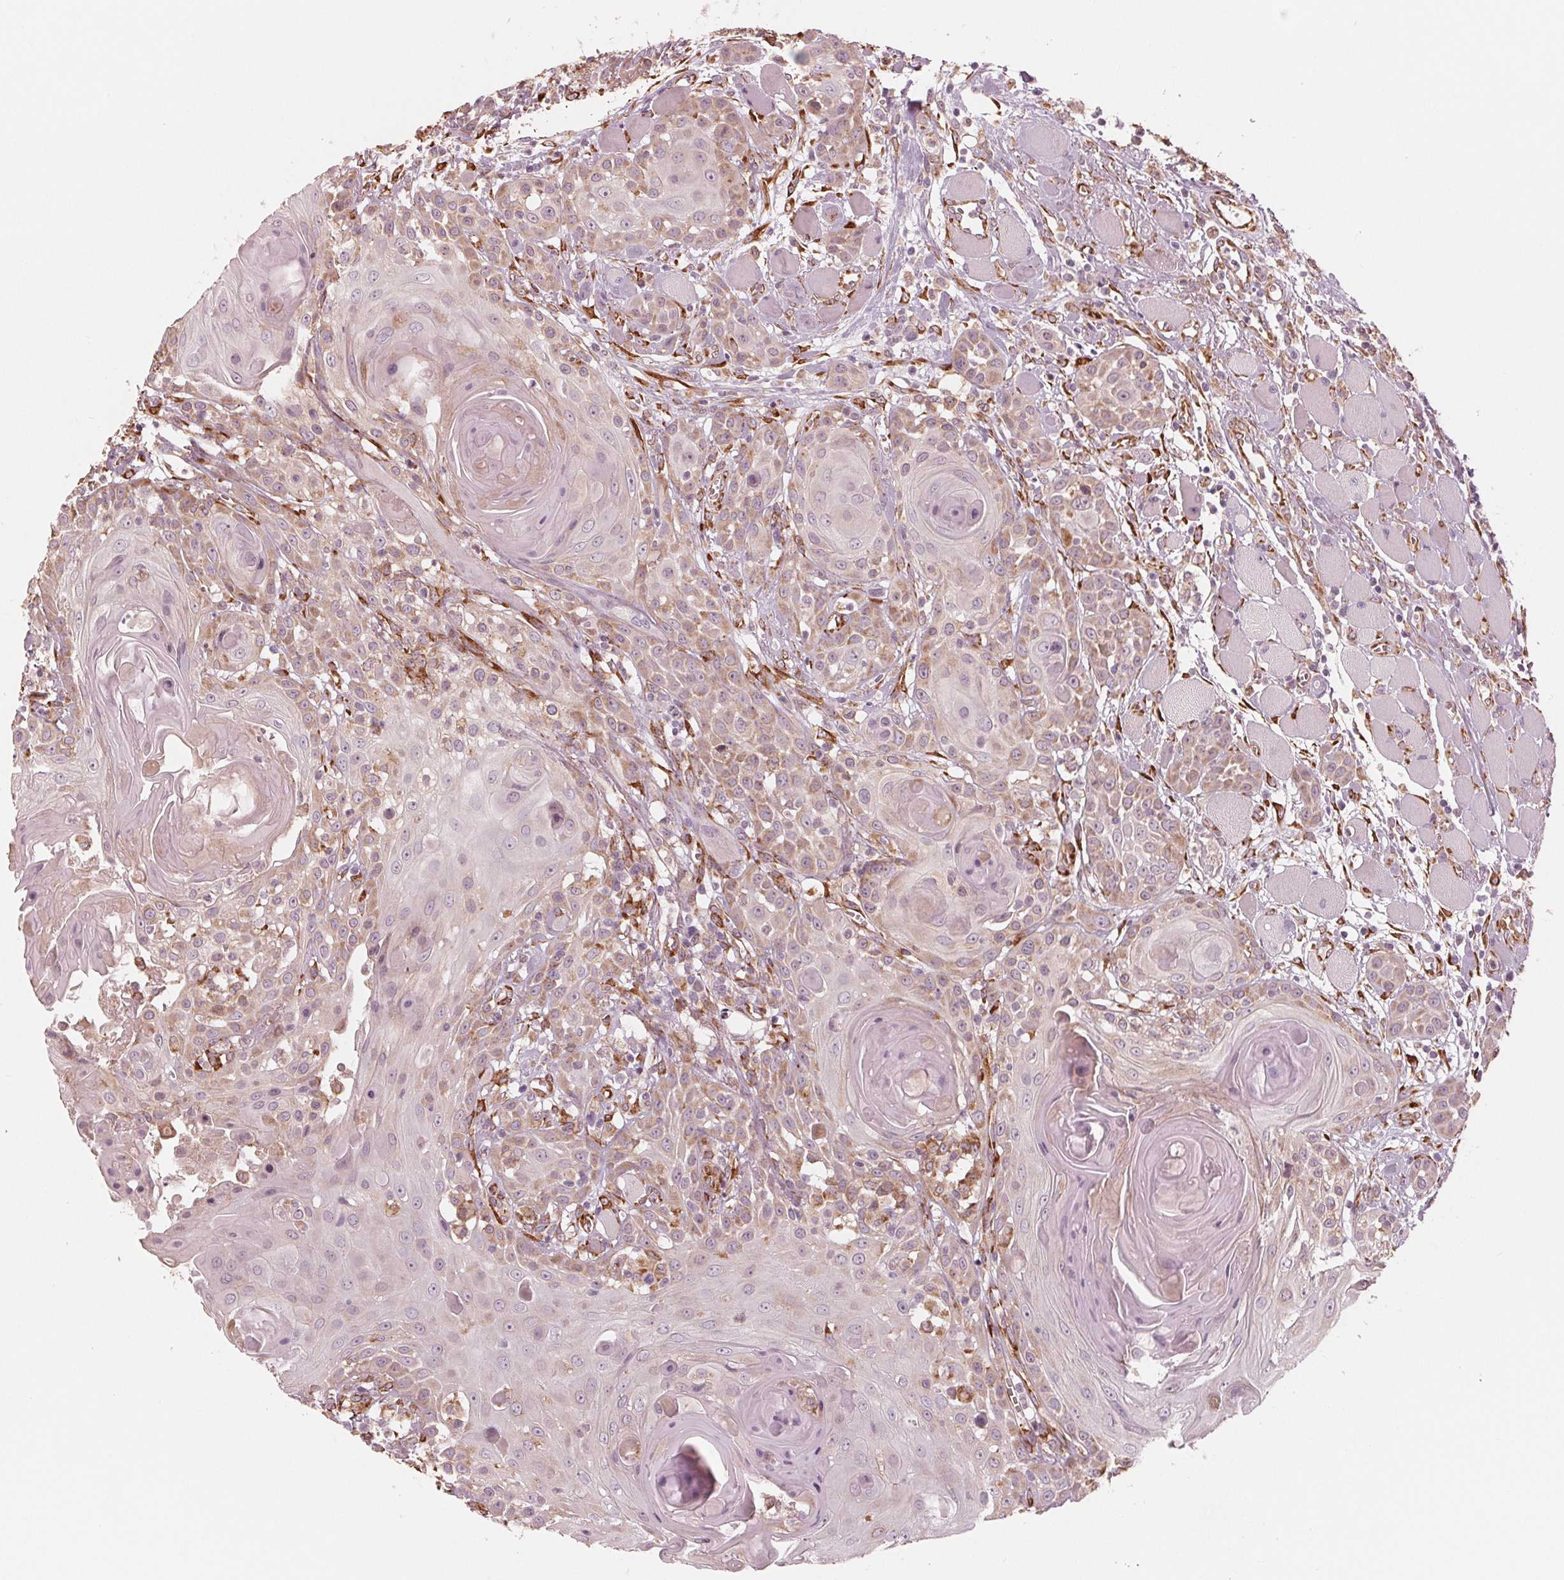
{"staining": {"intensity": "weak", "quantity": "25%-75%", "location": "cytoplasmic/membranous"}, "tissue": "head and neck cancer", "cell_type": "Tumor cells", "image_type": "cancer", "snomed": [{"axis": "morphology", "description": "Squamous cell carcinoma, NOS"}, {"axis": "topography", "description": "Head-Neck"}], "caption": "Protein expression analysis of squamous cell carcinoma (head and neck) exhibits weak cytoplasmic/membranous expression in approximately 25%-75% of tumor cells.", "gene": "IKBIP", "patient": {"sex": "female", "age": 80}}